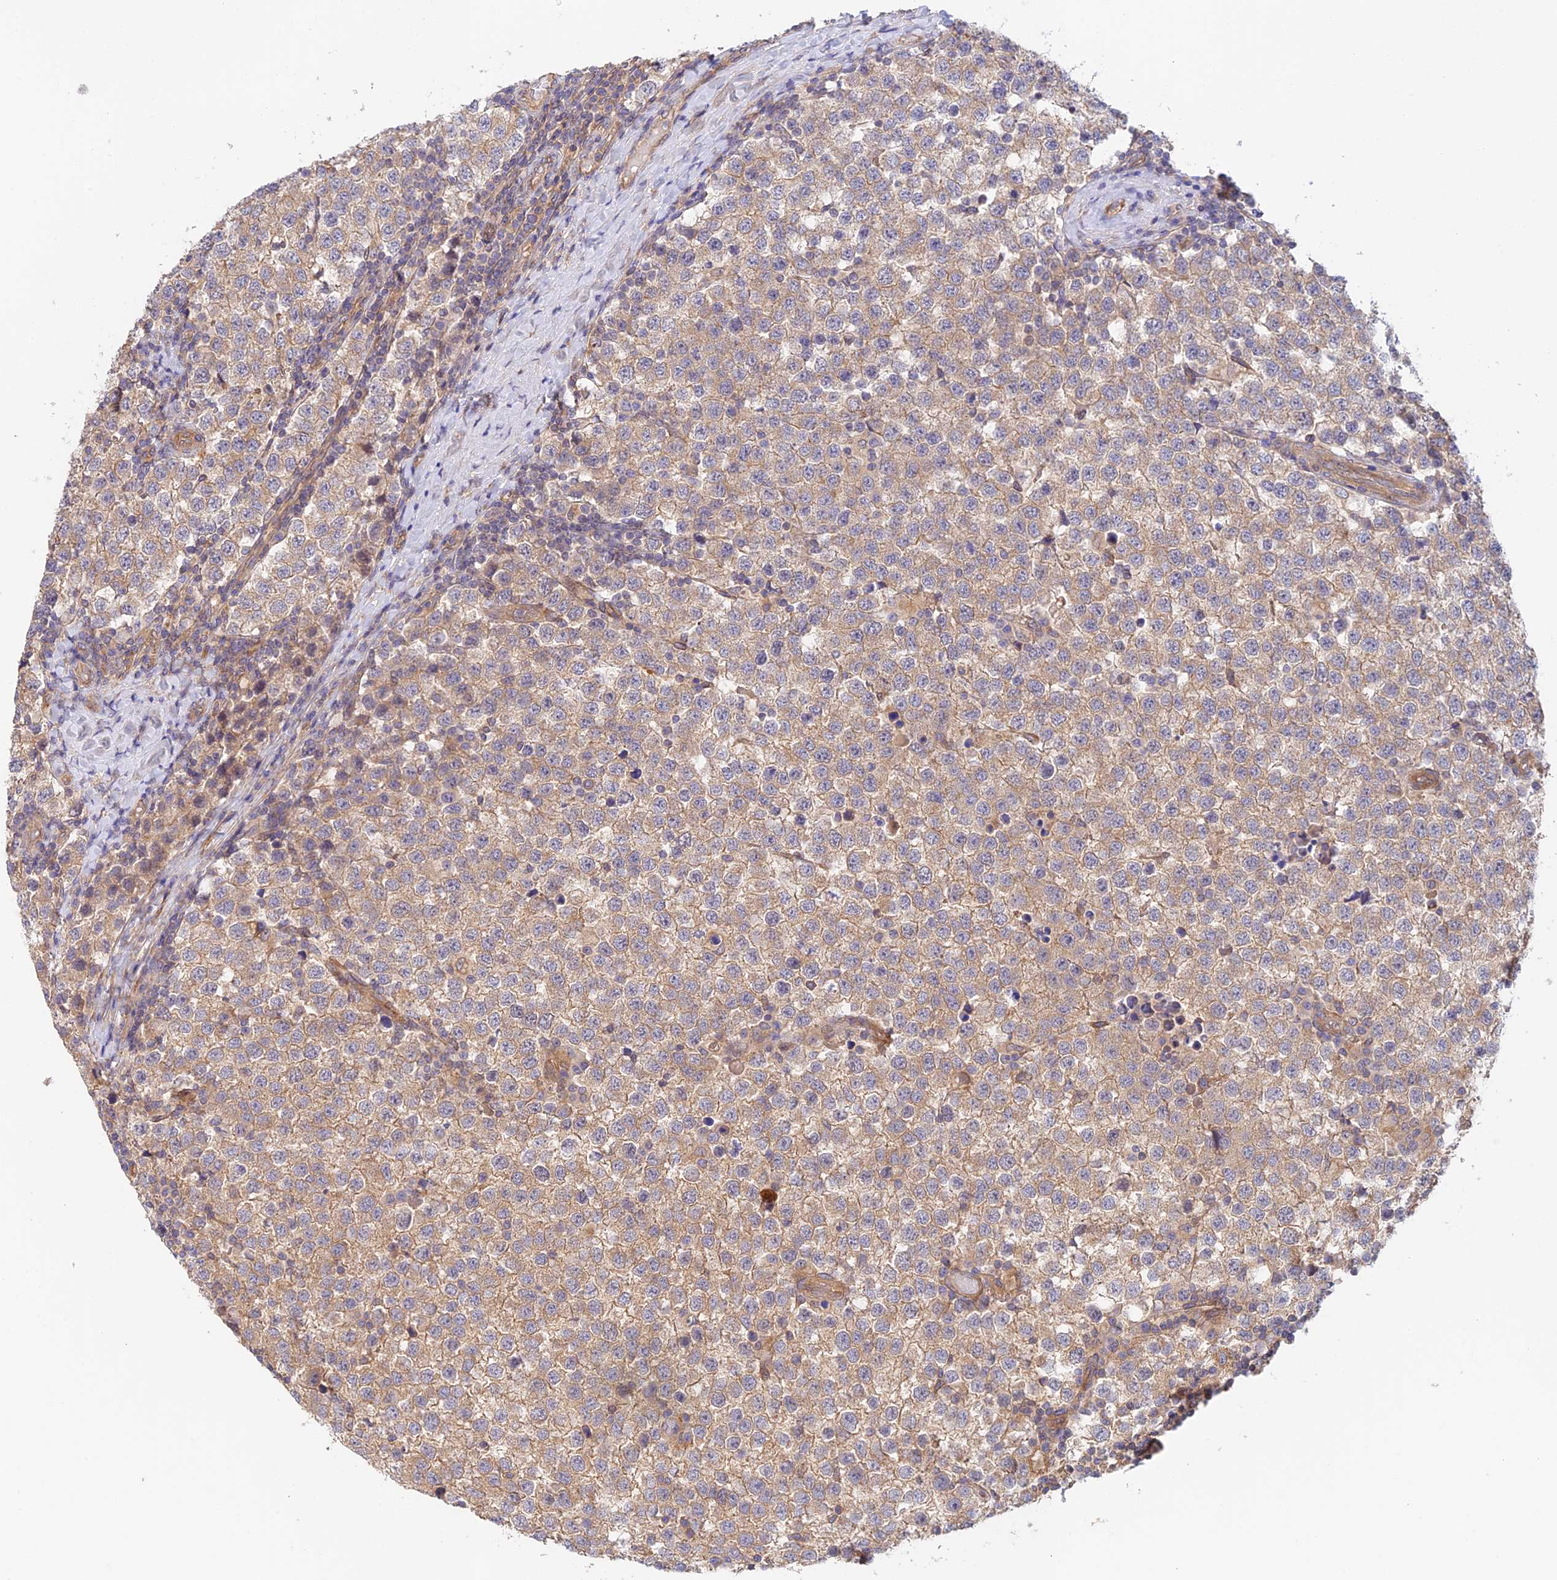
{"staining": {"intensity": "weak", "quantity": ">75%", "location": "cytoplasmic/membranous"}, "tissue": "testis cancer", "cell_type": "Tumor cells", "image_type": "cancer", "snomed": [{"axis": "morphology", "description": "Seminoma, NOS"}, {"axis": "topography", "description": "Testis"}], "caption": "Testis seminoma stained with a brown dye shows weak cytoplasmic/membranous positive positivity in approximately >75% of tumor cells.", "gene": "MYO9A", "patient": {"sex": "male", "age": 34}}